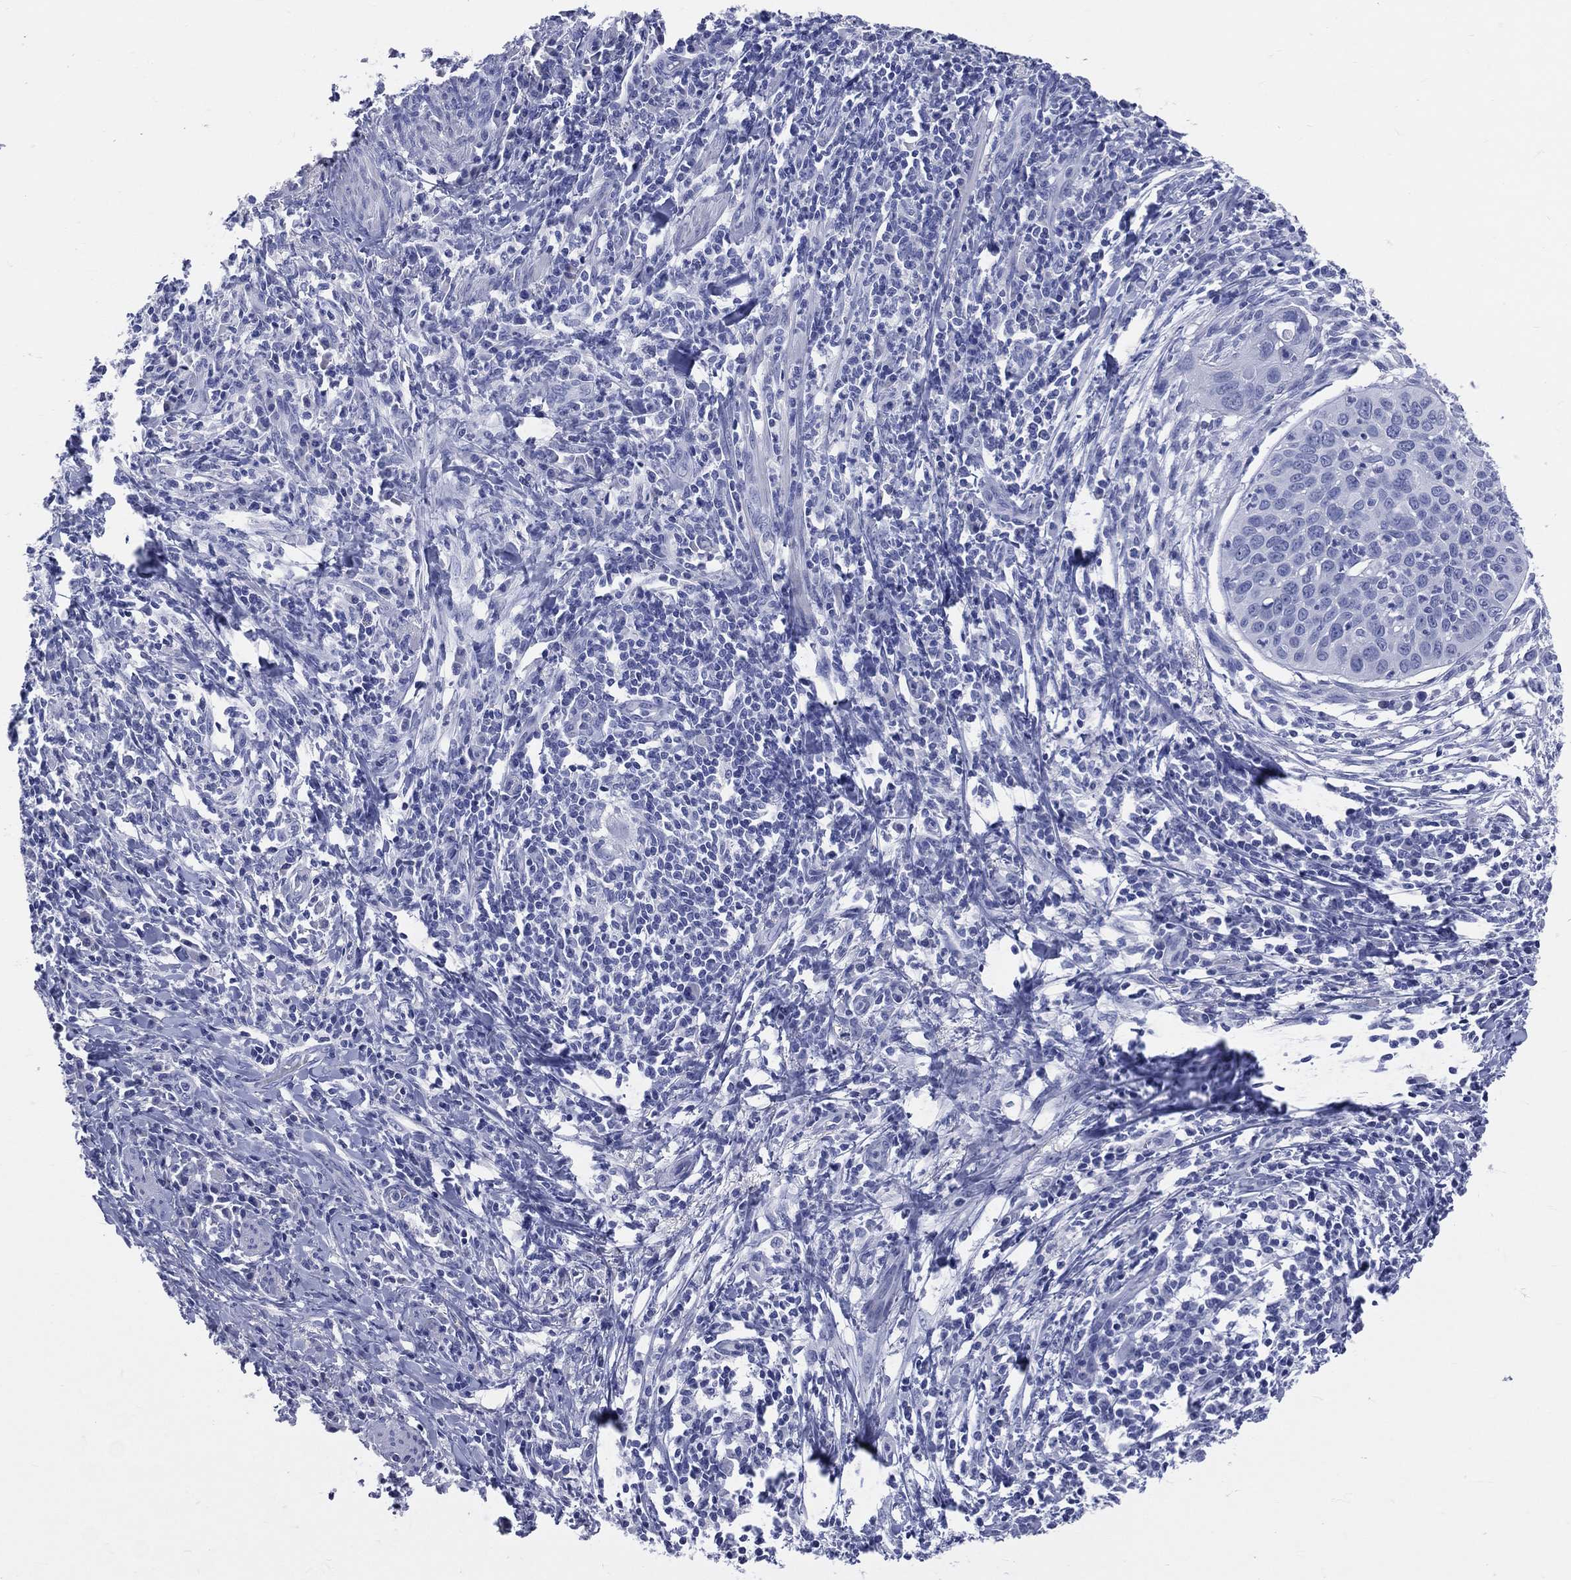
{"staining": {"intensity": "negative", "quantity": "none", "location": "none"}, "tissue": "cervical cancer", "cell_type": "Tumor cells", "image_type": "cancer", "snomed": [{"axis": "morphology", "description": "Squamous cell carcinoma, NOS"}, {"axis": "topography", "description": "Cervix"}], "caption": "High magnification brightfield microscopy of cervical cancer stained with DAB (3,3'-diaminobenzidine) (brown) and counterstained with hematoxylin (blue): tumor cells show no significant staining.", "gene": "CYLC1", "patient": {"sex": "female", "age": 26}}